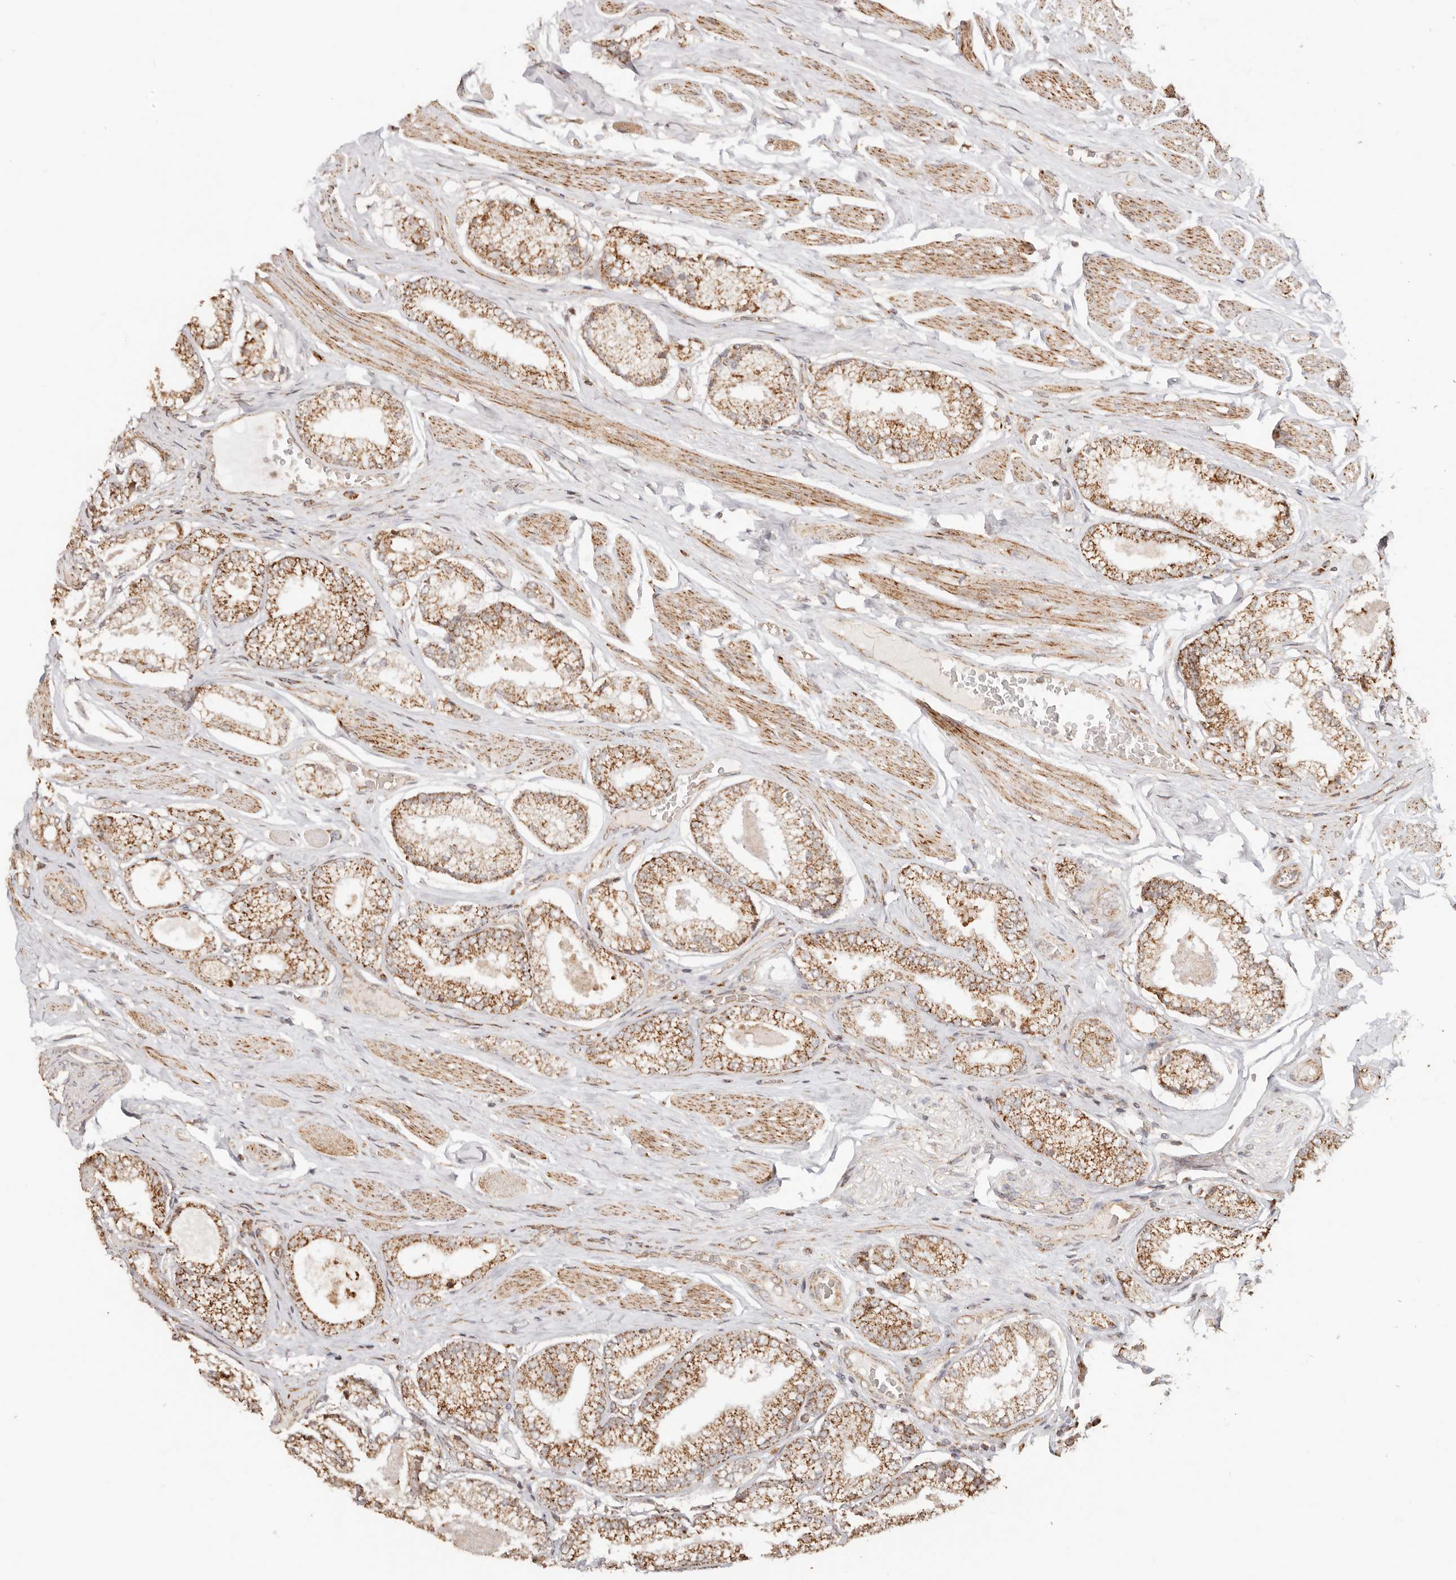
{"staining": {"intensity": "moderate", "quantity": ">75%", "location": "cytoplasmic/membranous"}, "tissue": "prostate cancer", "cell_type": "Tumor cells", "image_type": "cancer", "snomed": [{"axis": "morphology", "description": "Adenocarcinoma, Low grade"}, {"axis": "topography", "description": "Prostate"}], "caption": "Protein staining of prostate low-grade adenocarcinoma tissue reveals moderate cytoplasmic/membranous staining in about >75% of tumor cells.", "gene": "NDUFB11", "patient": {"sex": "male", "age": 71}}